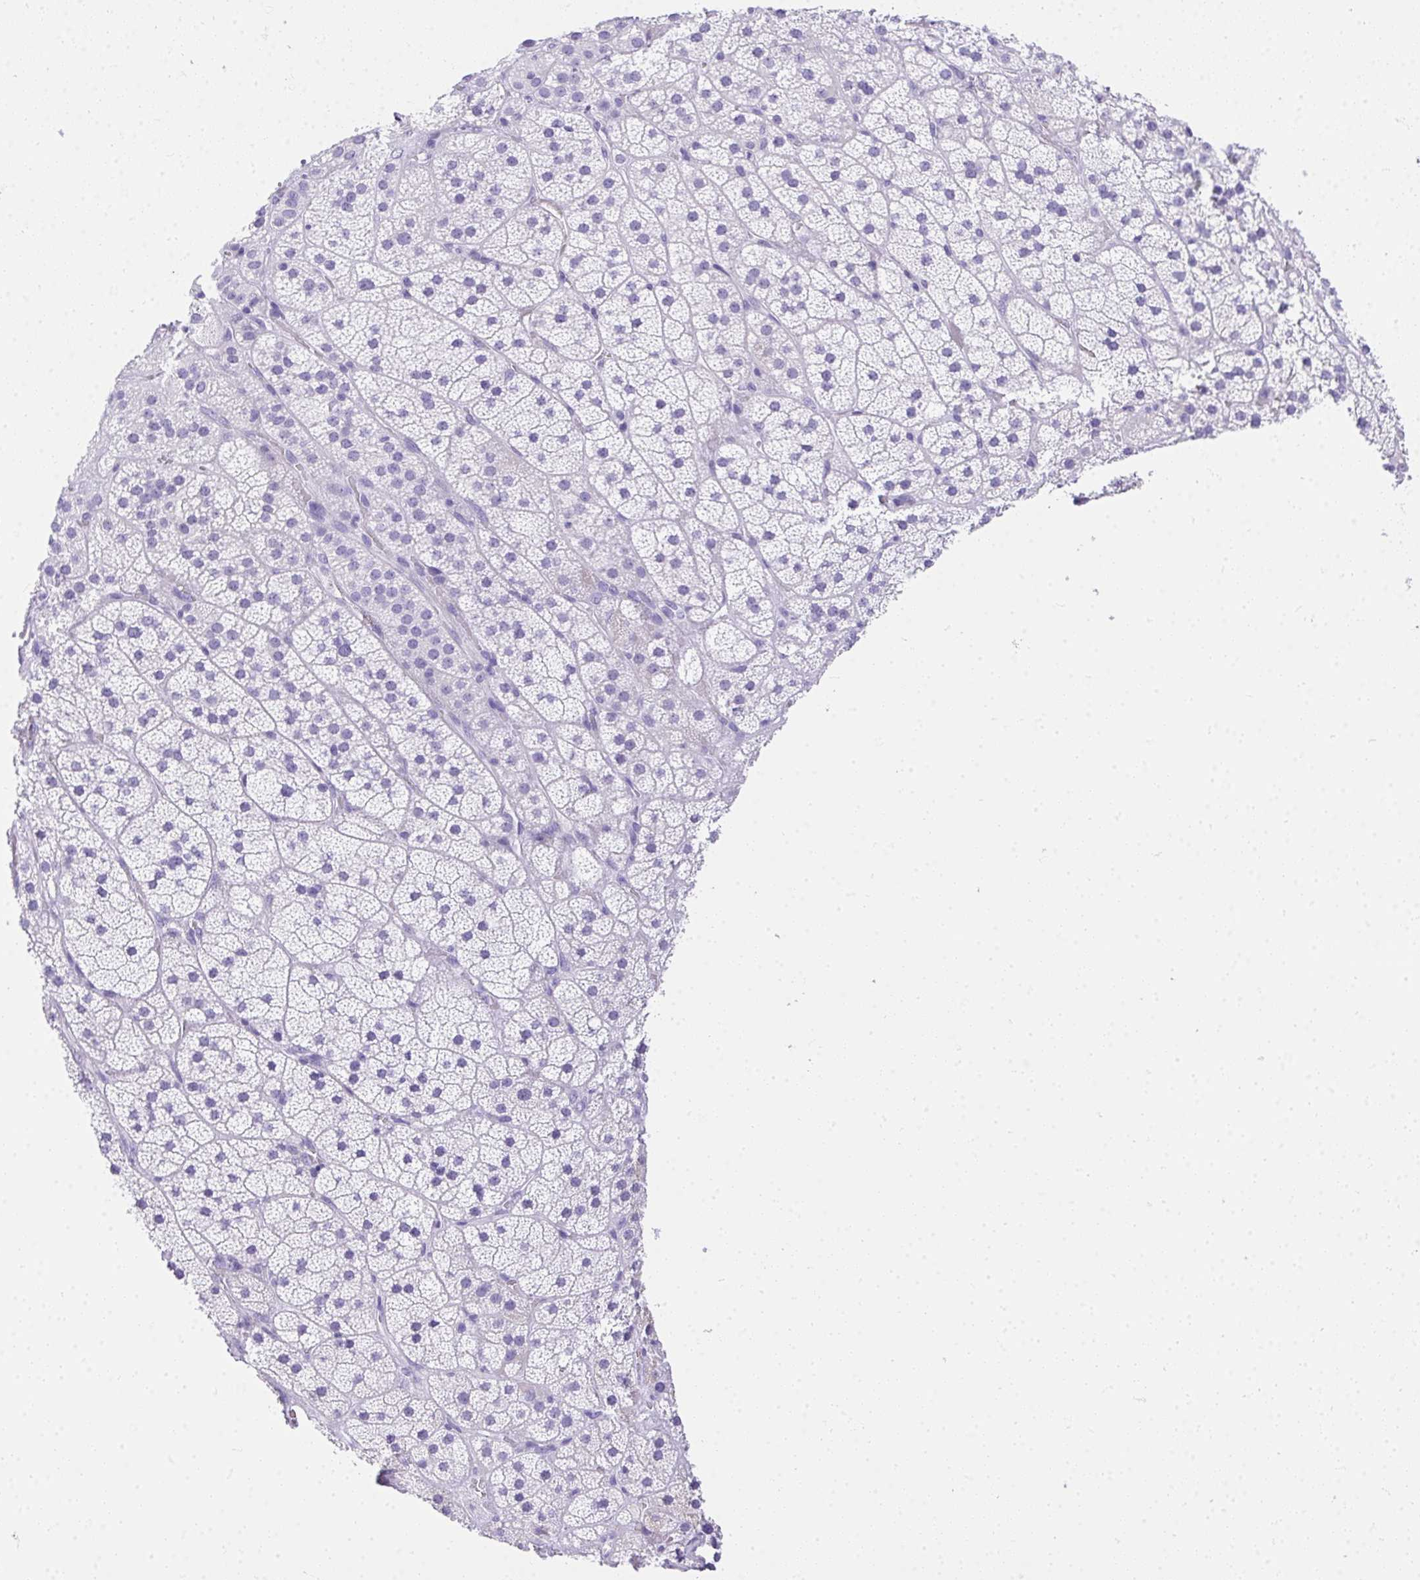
{"staining": {"intensity": "negative", "quantity": "none", "location": "none"}, "tissue": "adrenal gland", "cell_type": "Glandular cells", "image_type": "normal", "snomed": [{"axis": "morphology", "description": "Normal tissue, NOS"}, {"axis": "topography", "description": "Adrenal gland"}], "caption": "Immunohistochemistry (IHC) micrograph of benign adrenal gland stained for a protein (brown), which reveals no positivity in glandular cells.", "gene": "AVIL", "patient": {"sex": "male", "age": 57}}